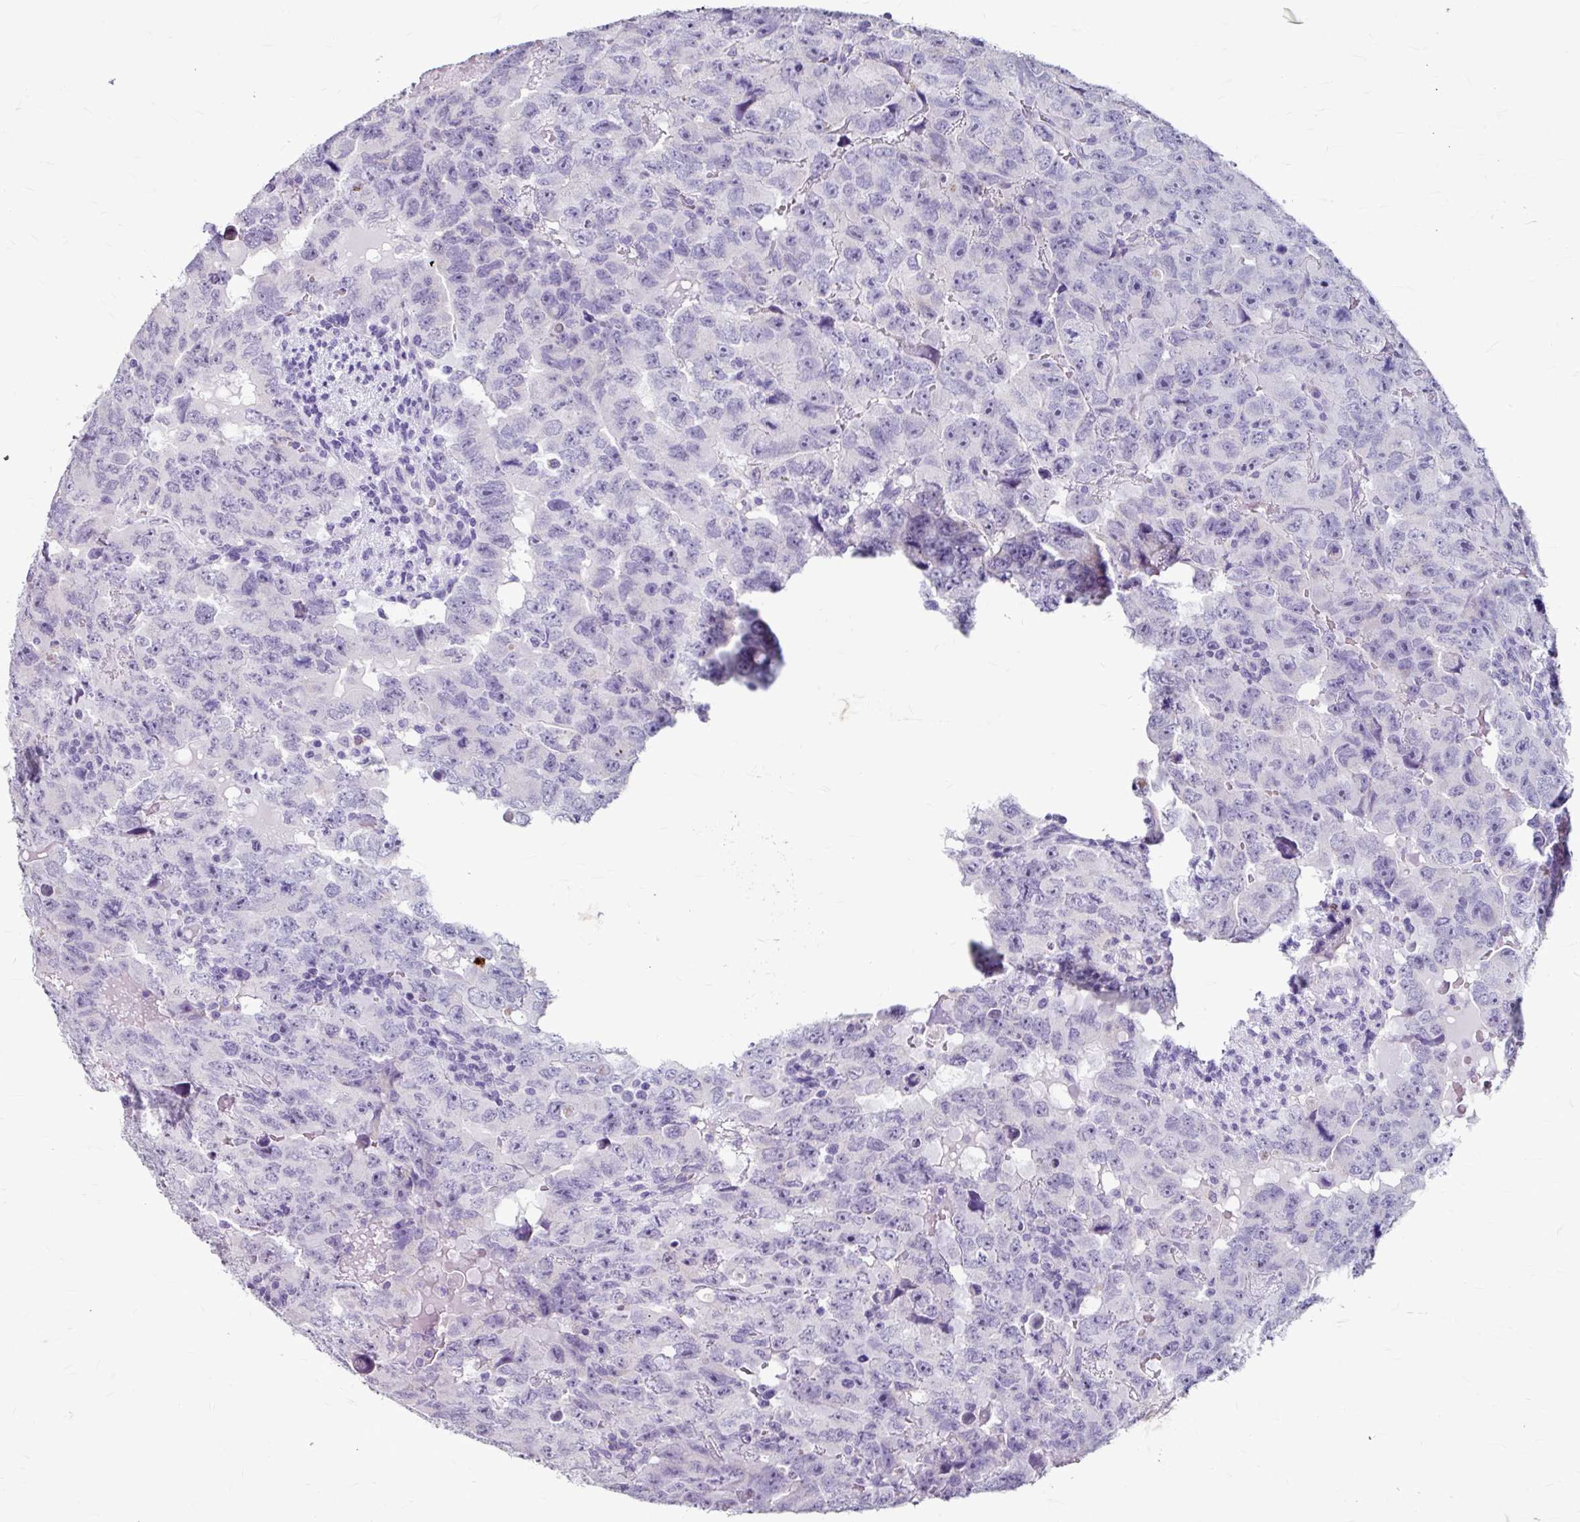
{"staining": {"intensity": "negative", "quantity": "none", "location": "none"}, "tissue": "testis cancer", "cell_type": "Tumor cells", "image_type": "cancer", "snomed": [{"axis": "morphology", "description": "Carcinoma, Embryonal, NOS"}, {"axis": "topography", "description": "Testis"}], "caption": "The micrograph reveals no significant staining in tumor cells of testis cancer (embryonal carcinoma).", "gene": "ANKRD1", "patient": {"sex": "male", "age": 24}}